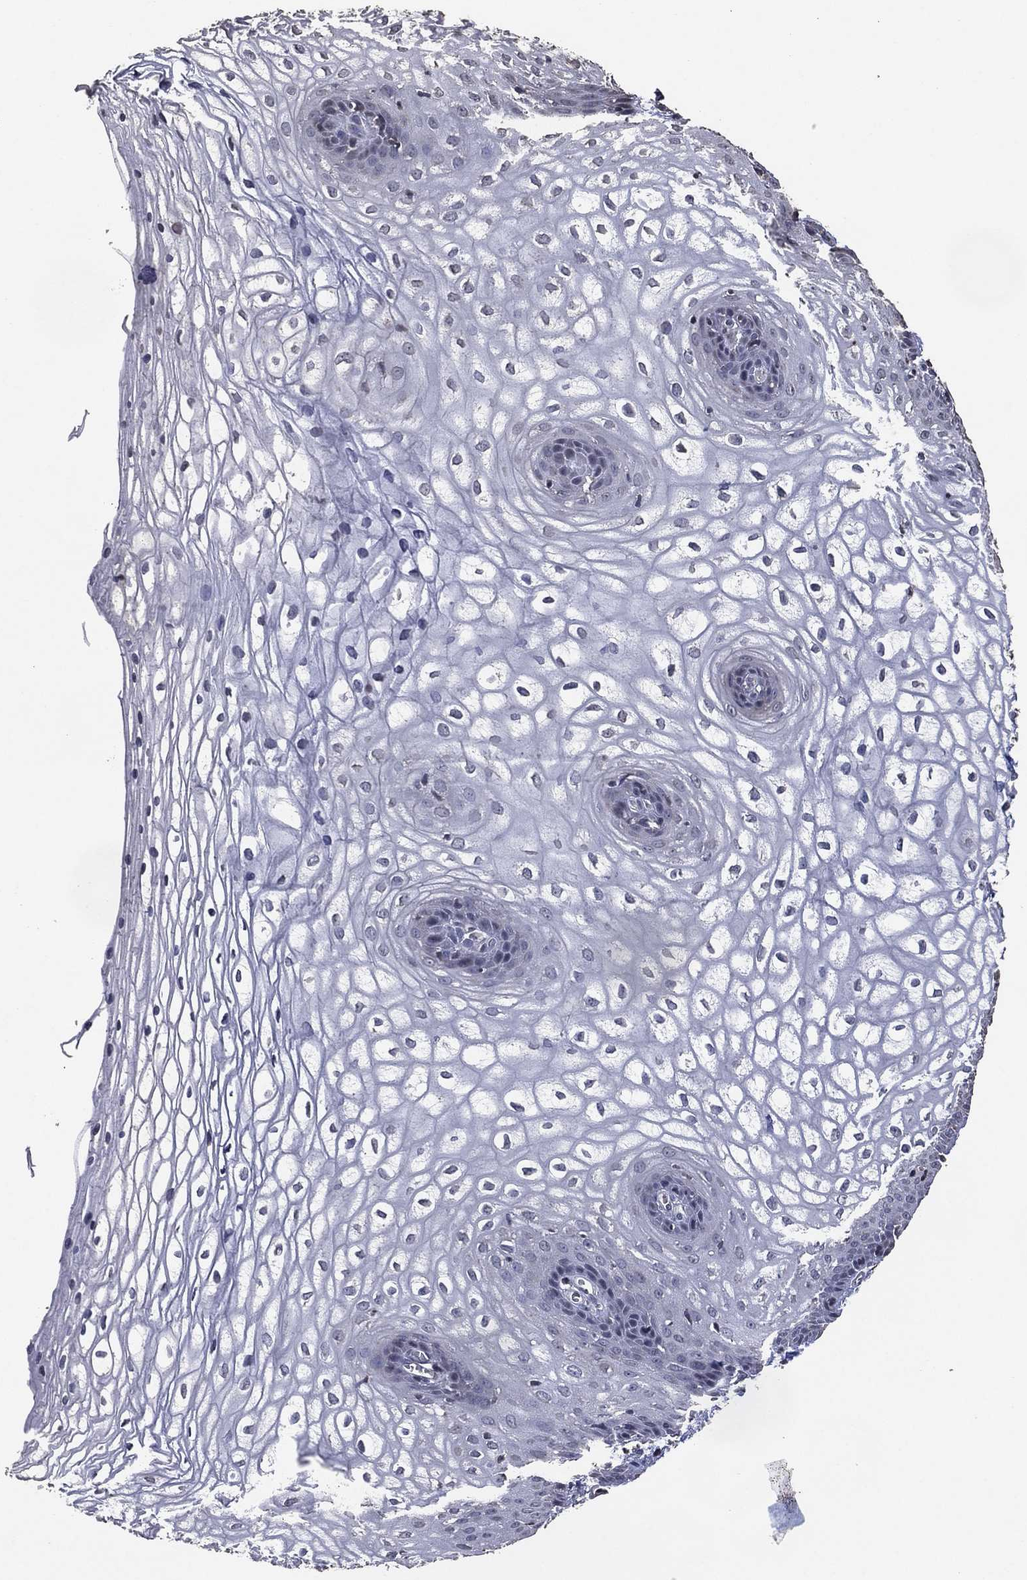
{"staining": {"intensity": "negative", "quantity": "none", "location": "none"}, "tissue": "vagina", "cell_type": "Squamous epithelial cells", "image_type": "normal", "snomed": [{"axis": "morphology", "description": "Normal tissue, NOS"}, {"axis": "topography", "description": "Vagina"}], "caption": "This is an immunohistochemistry (IHC) image of benign human vagina. There is no staining in squamous epithelial cells.", "gene": "ADPRHL1", "patient": {"sex": "female", "age": 34}}